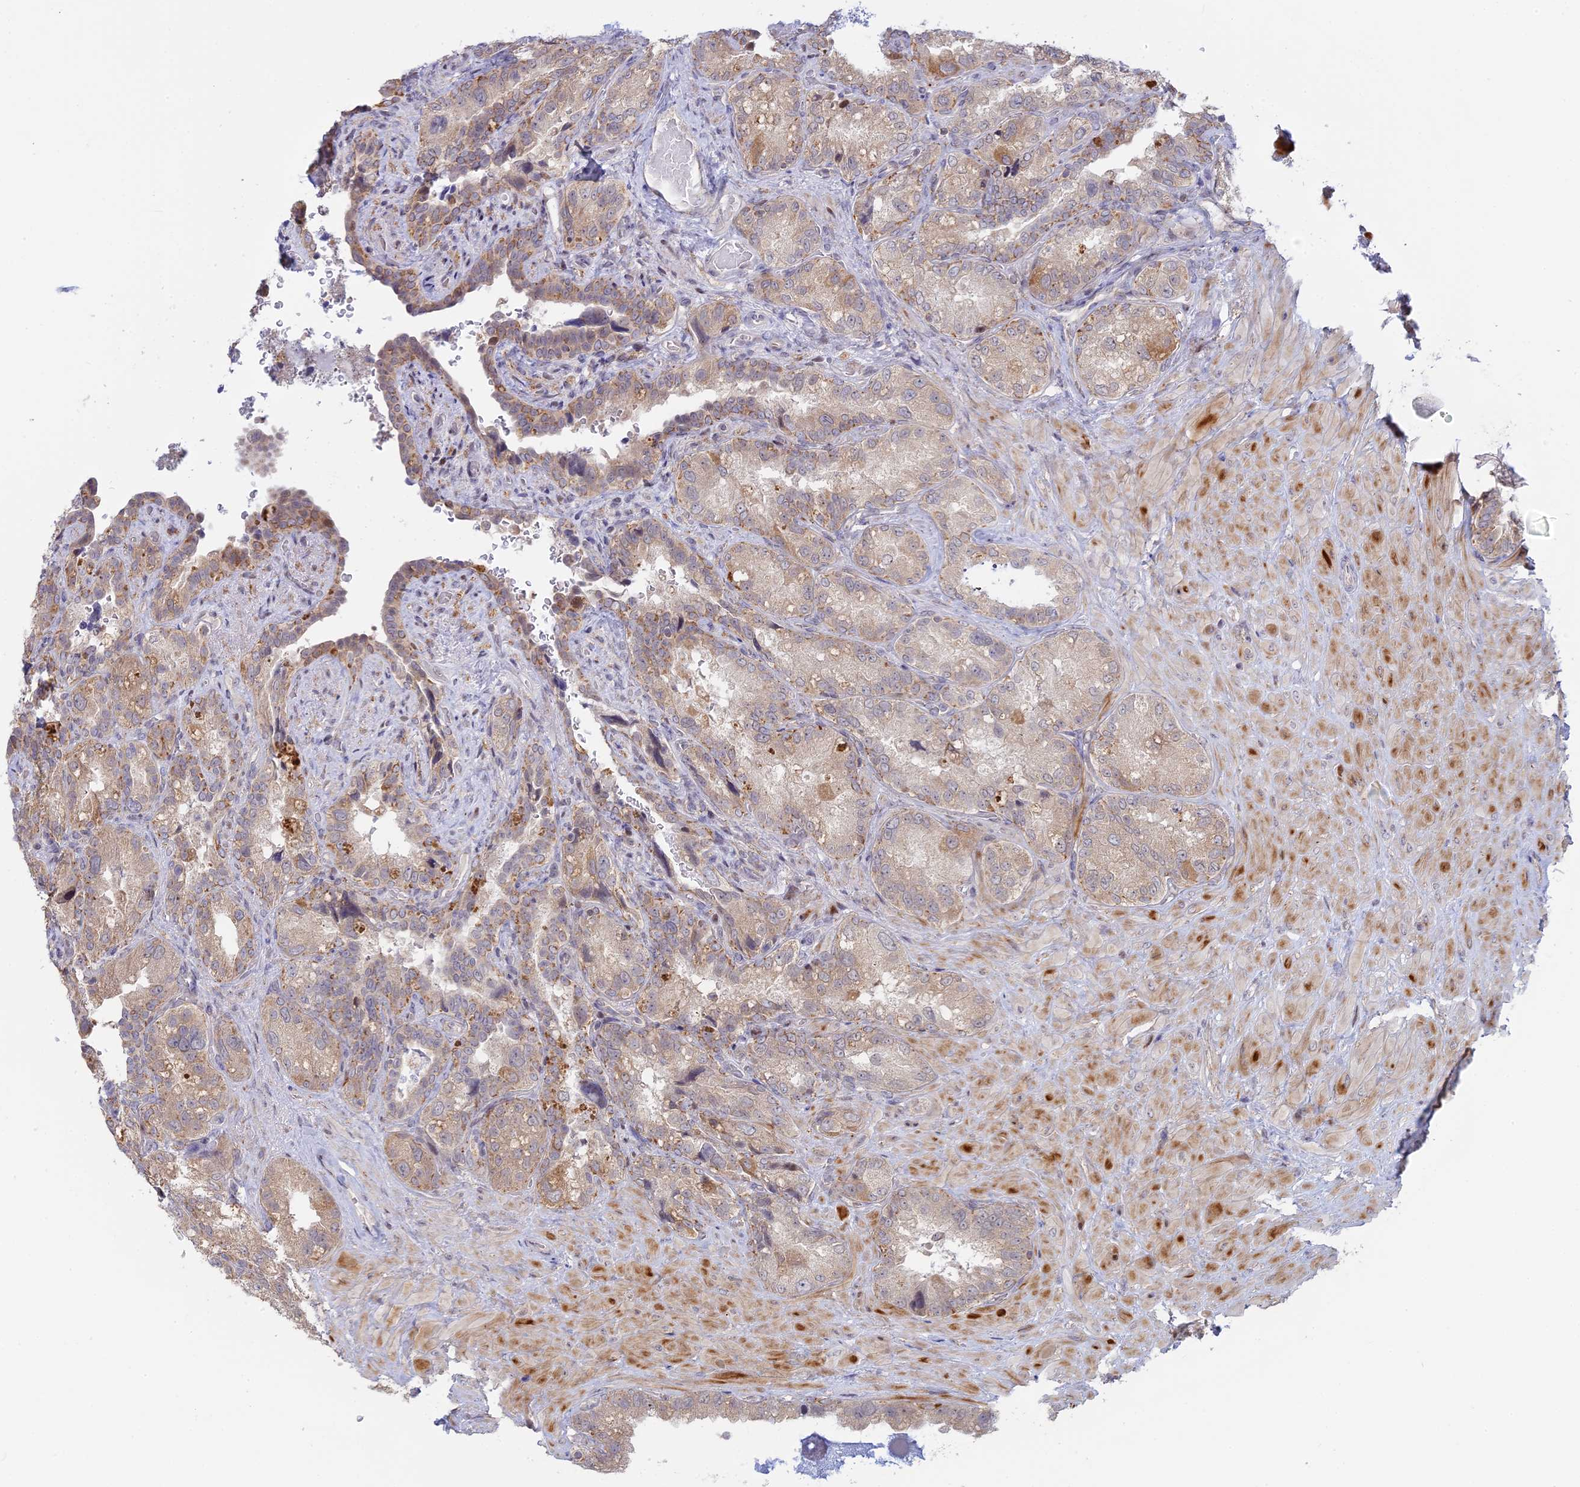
{"staining": {"intensity": "weak", "quantity": "25%-75%", "location": "cytoplasmic/membranous"}, "tissue": "seminal vesicle", "cell_type": "Glandular cells", "image_type": "normal", "snomed": [{"axis": "morphology", "description": "Normal tissue, NOS"}, {"axis": "topography", "description": "Seminal veicle"}, {"axis": "topography", "description": "Peripheral nerve tissue"}], "caption": "This is a histology image of immunohistochemistry staining of benign seminal vesicle, which shows weak positivity in the cytoplasmic/membranous of glandular cells.", "gene": "GSKIP", "patient": {"sex": "male", "age": 67}}